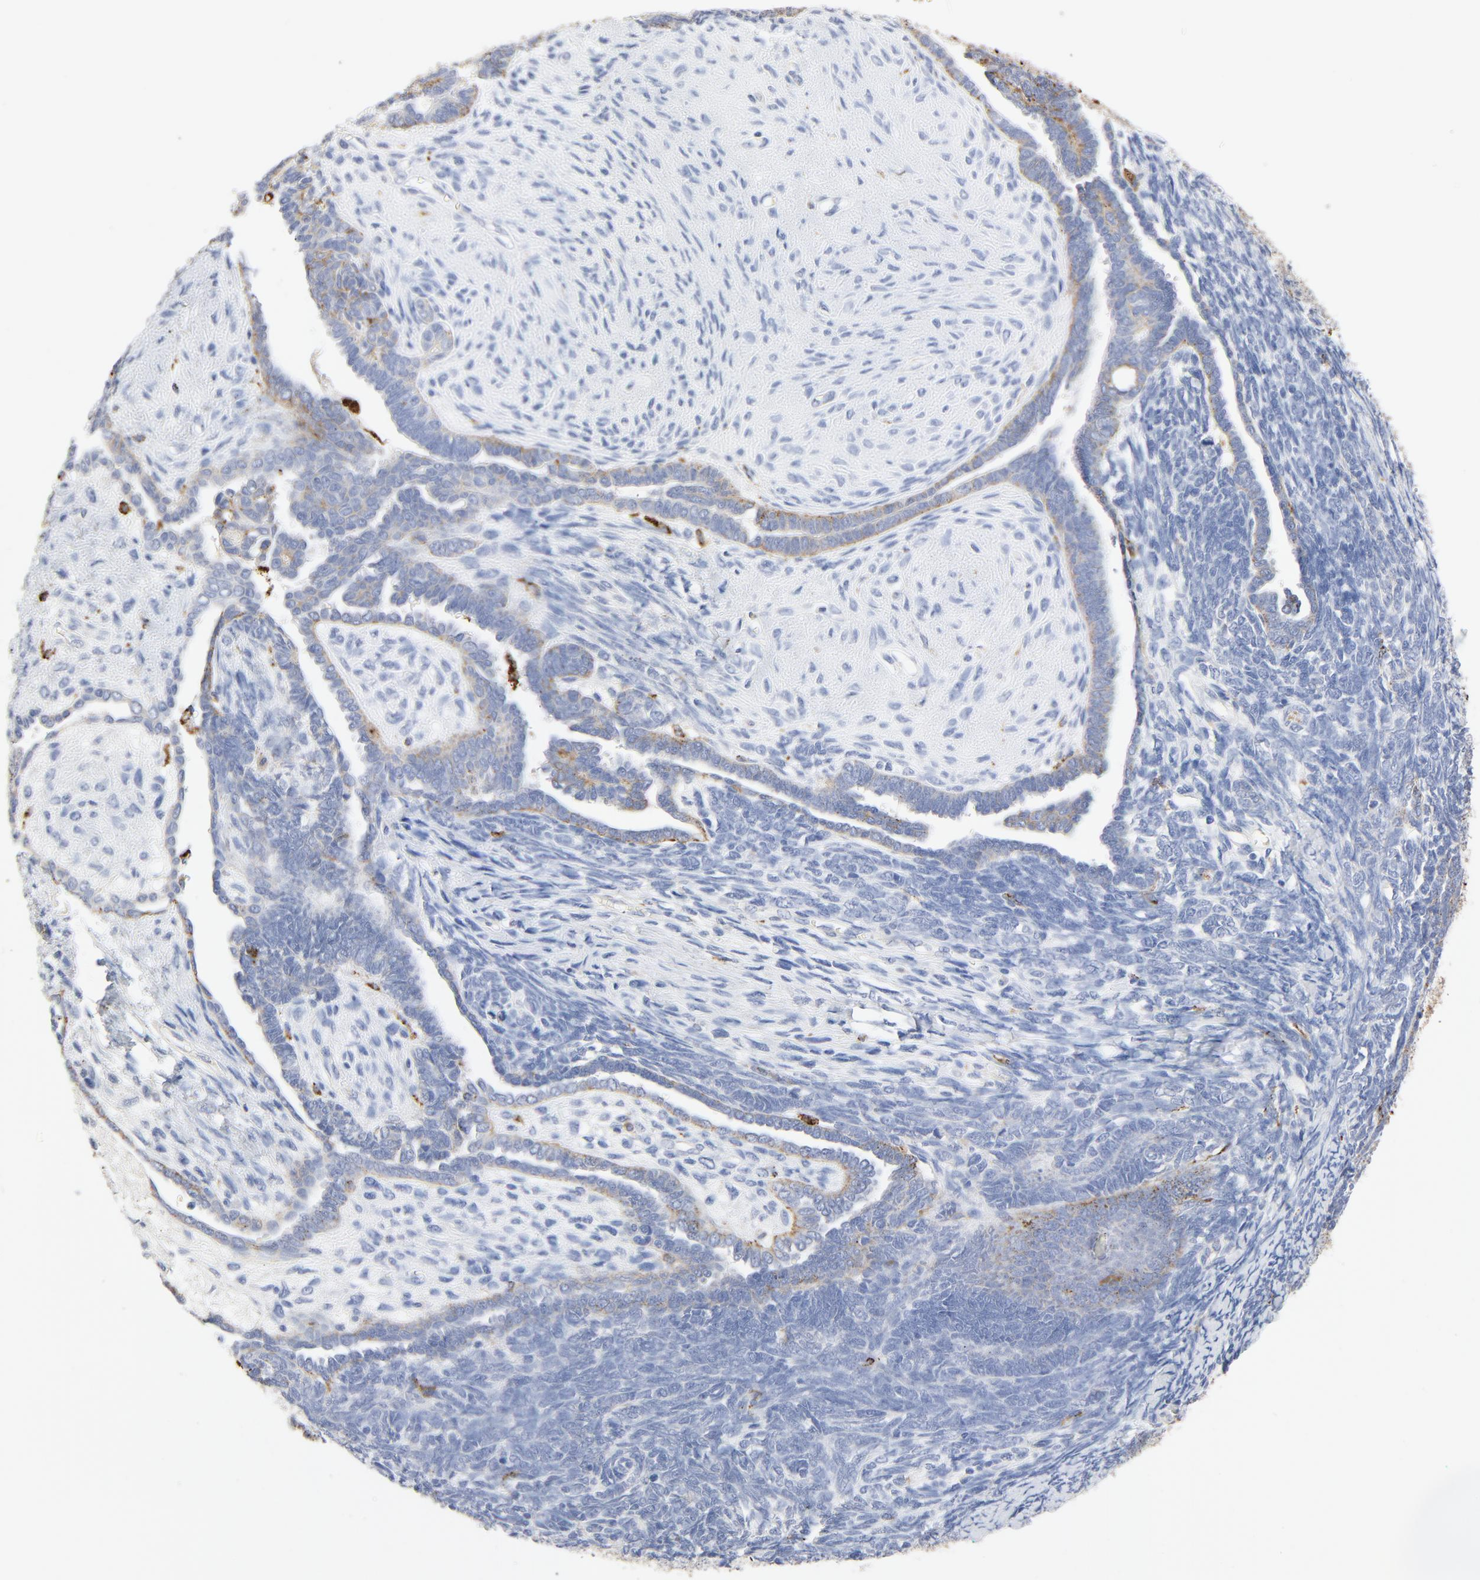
{"staining": {"intensity": "weak", "quantity": "<25%", "location": "cytoplasmic/membranous"}, "tissue": "endometrial cancer", "cell_type": "Tumor cells", "image_type": "cancer", "snomed": [{"axis": "morphology", "description": "Neoplasm, malignant, NOS"}, {"axis": "topography", "description": "Endometrium"}], "caption": "Human endometrial neoplasm (malignant) stained for a protein using IHC displays no staining in tumor cells.", "gene": "MAGEB17", "patient": {"sex": "female", "age": 74}}